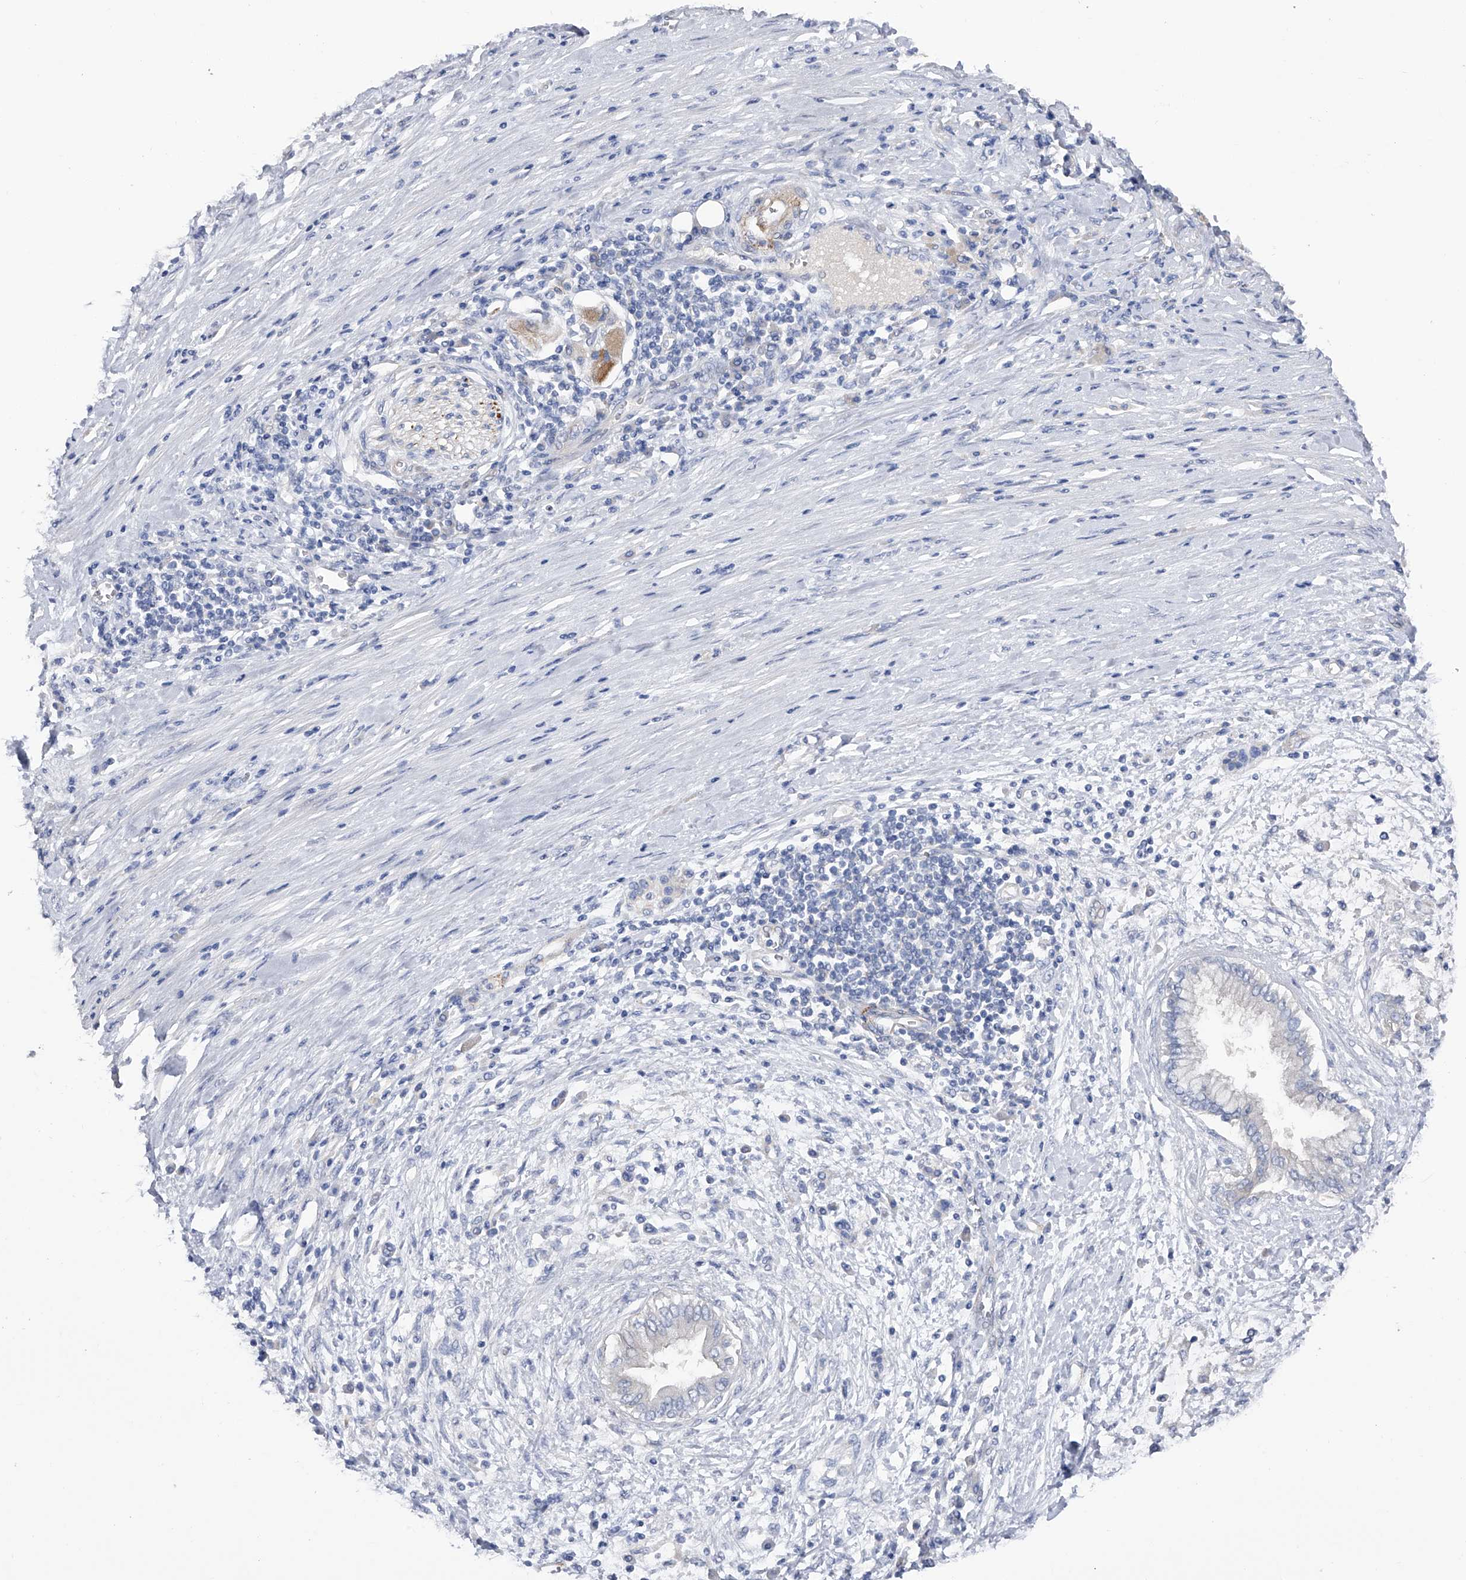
{"staining": {"intensity": "negative", "quantity": "none", "location": "none"}, "tissue": "pancreatic cancer", "cell_type": "Tumor cells", "image_type": "cancer", "snomed": [{"axis": "morphology", "description": "Adenocarcinoma, NOS"}, {"axis": "topography", "description": "Pancreas"}], "caption": "Tumor cells are negative for brown protein staining in pancreatic cancer (adenocarcinoma).", "gene": "RWDD2A", "patient": {"sex": "male", "age": 58}}